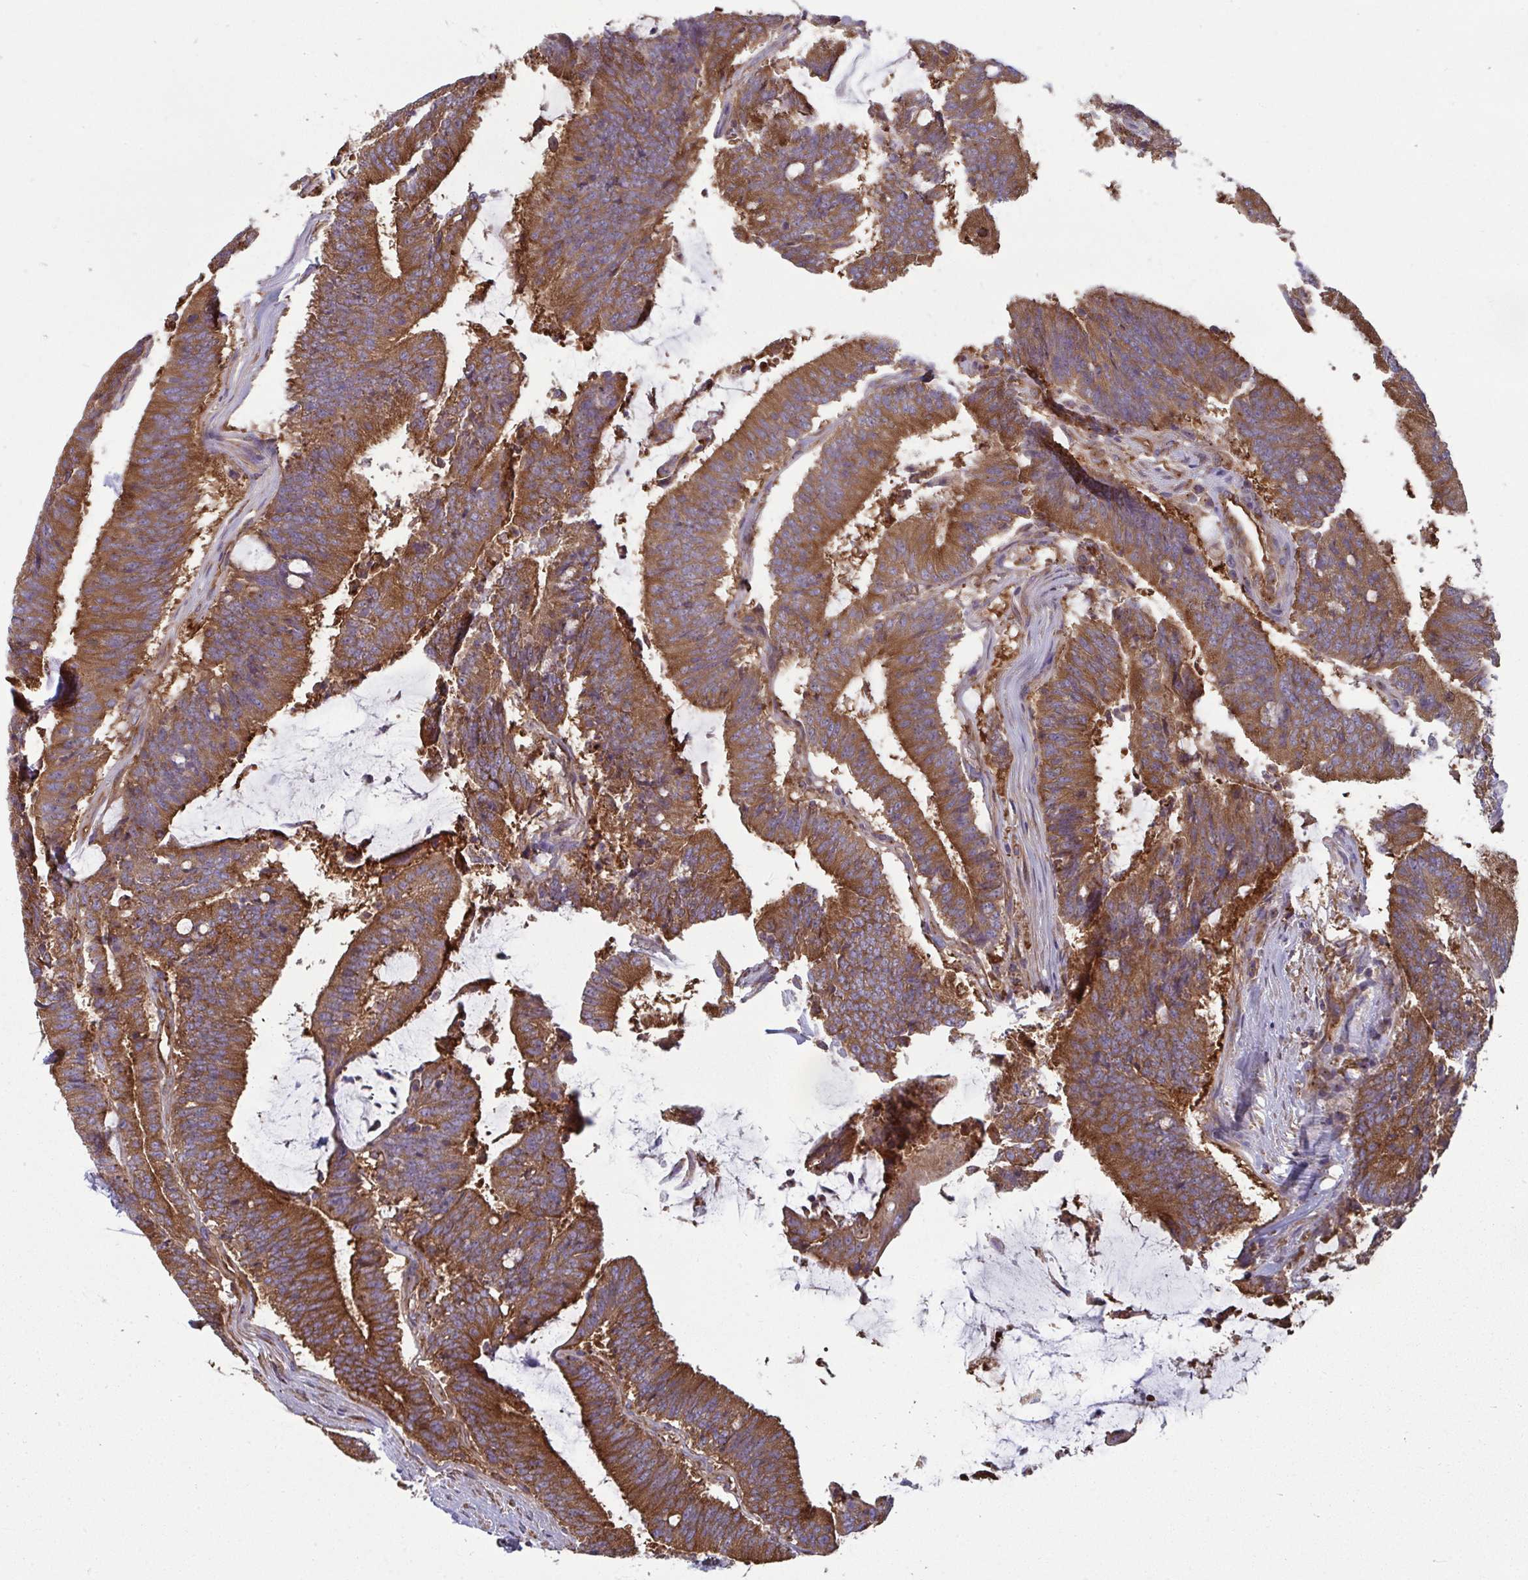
{"staining": {"intensity": "strong", "quantity": ">75%", "location": "cytoplasmic/membranous"}, "tissue": "colorectal cancer", "cell_type": "Tumor cells", "image_type": "cancer", "snomed": [{"axis": "morphology", "description": "Adenocarcinoma, NOS"}, {"axis": "topography", "description": "Colon"}], "caption": "Colorectal adenocarcinoma stained for a protein (brown) reveals strong cytoplasmic/membranous positive expression in about >75% of tumor cells.", "gene": "DYNC1I2", "patient": {"sex": "female", "age": 43}}